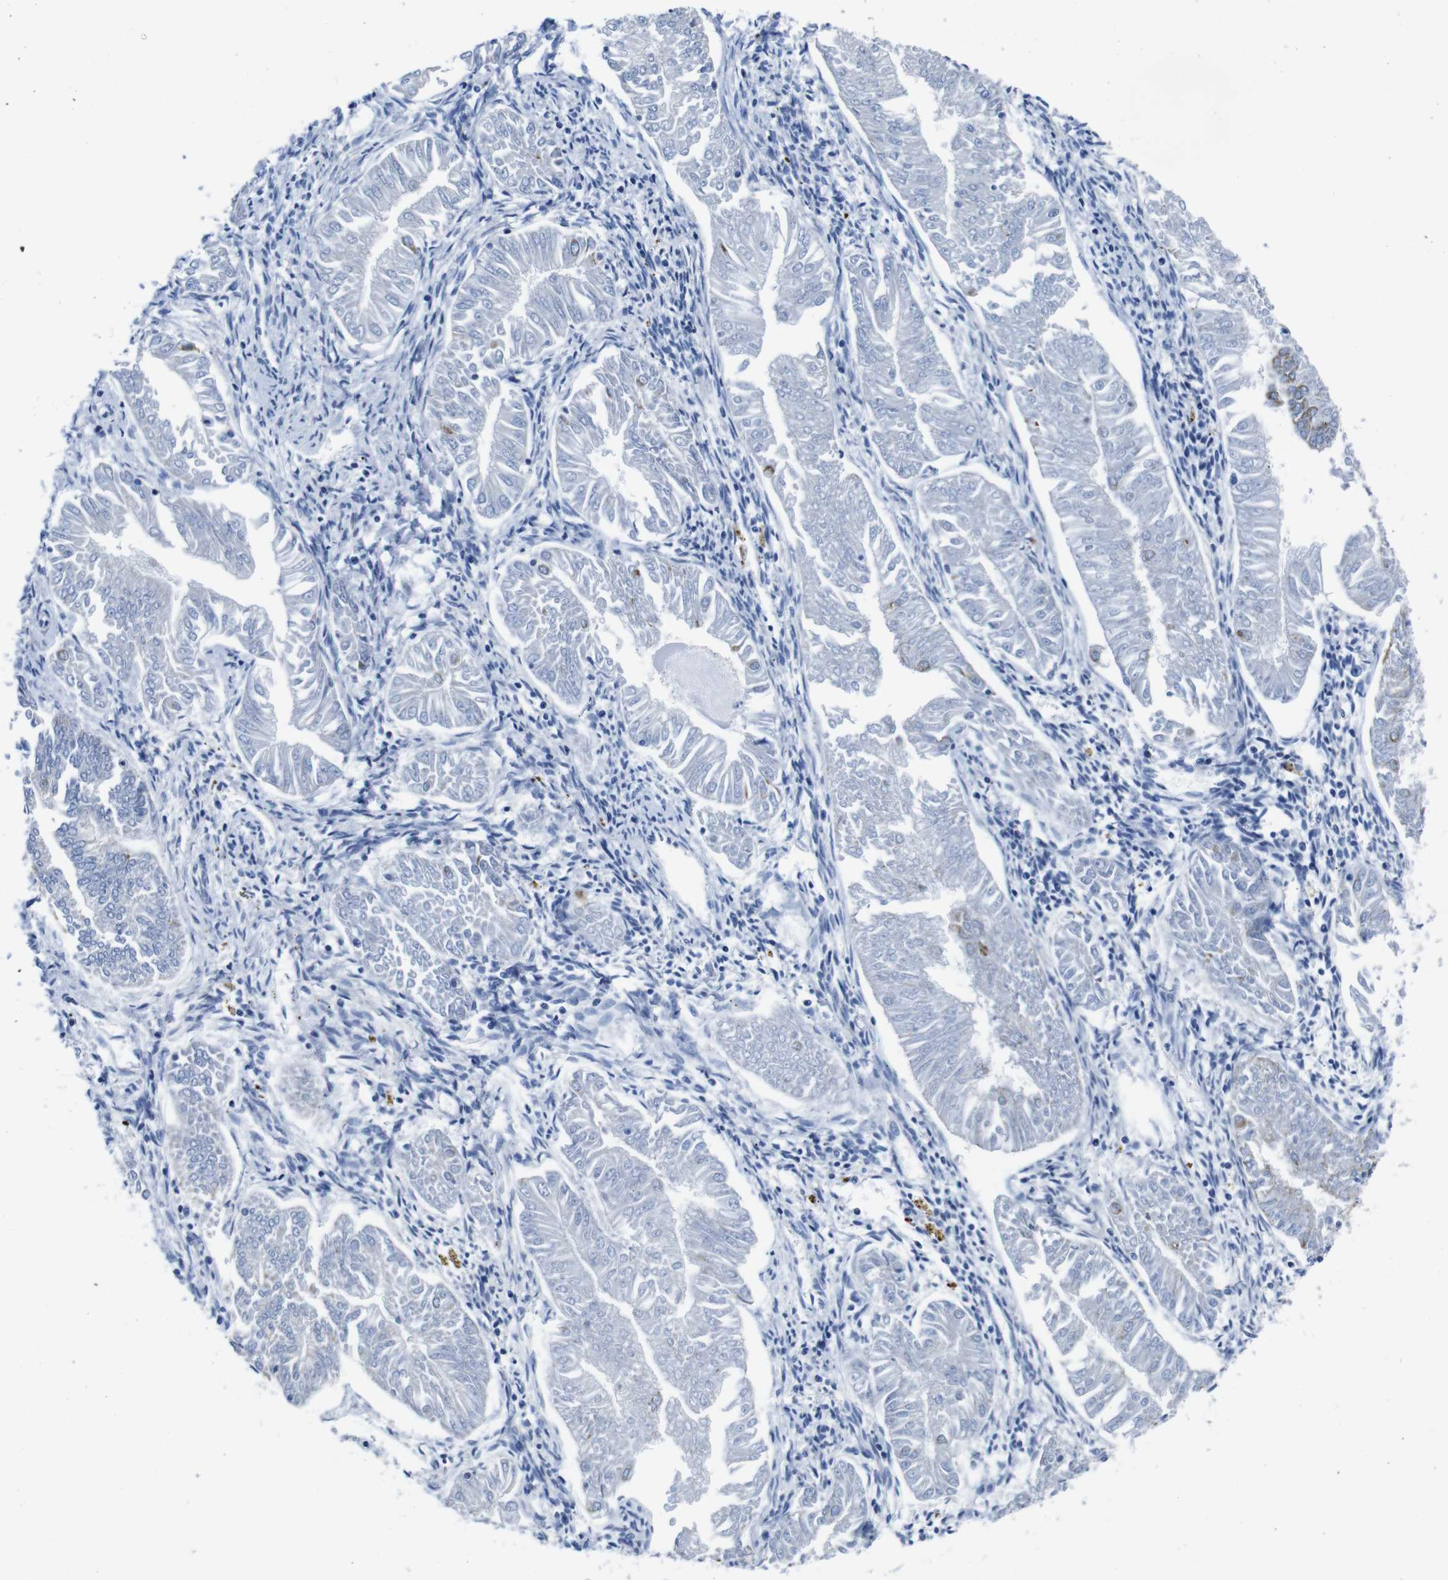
{"staining": {"intensity": "negative", "quantity": "none", "location": "none"}, "tissue": "endometrial cancer", "cell_type": "Tumor cells", "image_type": "cancer", "snomed": [{"axis": "morphology", "description": "Adenocarcinoma, NOS"}, {"axis": "topography", "description": "Endometrium"}], "caption": "Immunohistochemistry (IHC) image of neoplastic tissue: adenocarcinoma (endometrial) stained with DAB (3,3'-diaminobenzidine) exhibits no significant protein positivity in tumor cells.", "gene": "SNX19", "patient": {"sex": "female", "age": 53}}